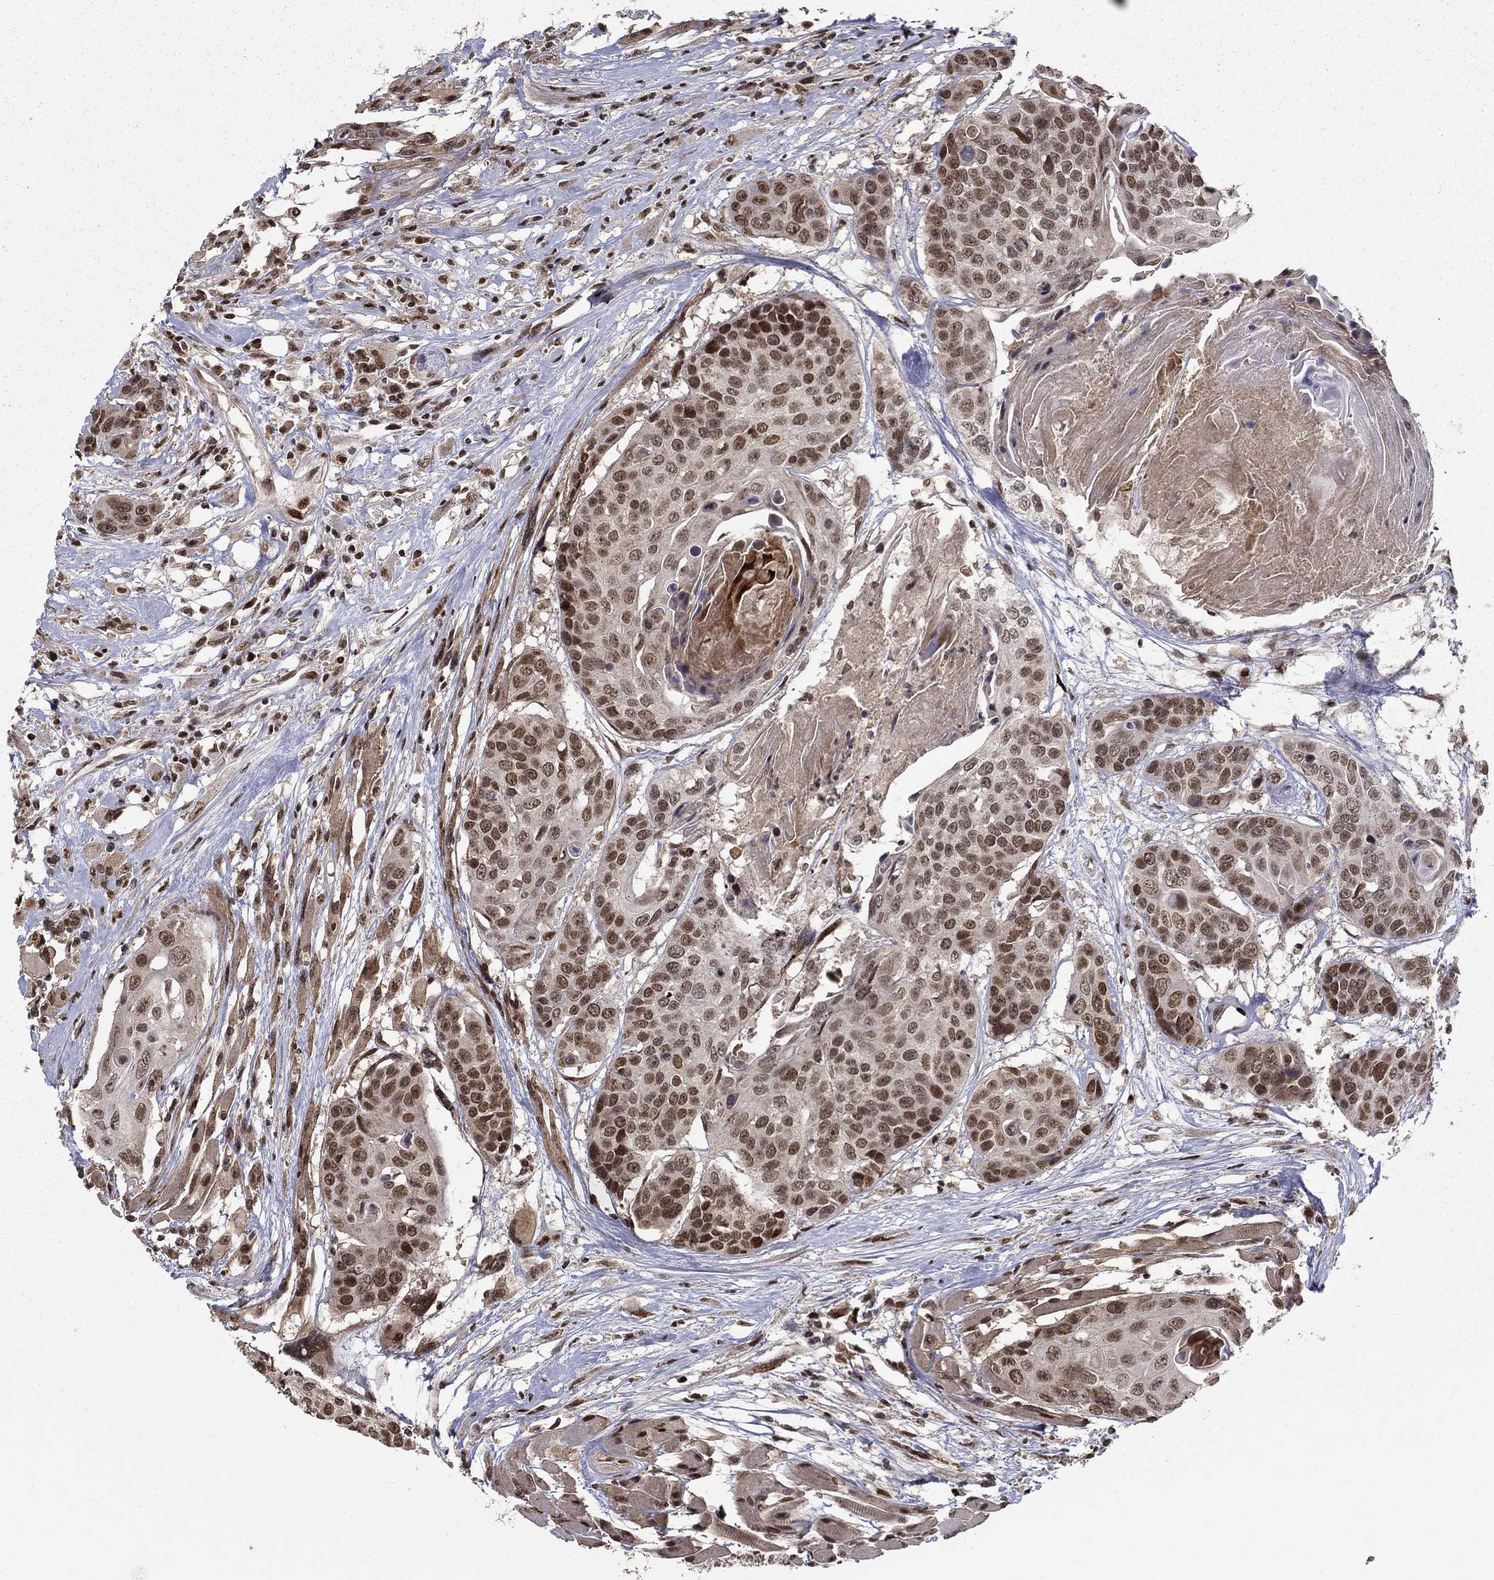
{"staining": {"intensity": "strong", "quantity": "25%-75%", "location": "nuclear"}, "tissue": "head and neck cancer", "cell_type": "Tumor cells", "image_type": "cancer", "snomed": [{"axis": "morphology", "description": "Squamous cell carcinoma, NOS"}, {"axis": "topography", "description": "Oral tissue"}, {"axis": "topography", "description": "Head-Neck"}], "caption": "Immunohistochemistry (IHC) staining of head and neck cancer (squamous cell carcinoma), which demonstrates high levels of strong nuclear expression in approximately 25%-75% of tumor cells indicating strong nuclear protein staining. The staining was performed using DAB (3,3'-diaminobenzidine) (brown) for protein detection and nuclei were counterstained in hematoxylin (blue).", "gene": "CDCA7L", "patient": {"sex": "male", "age": 56}}